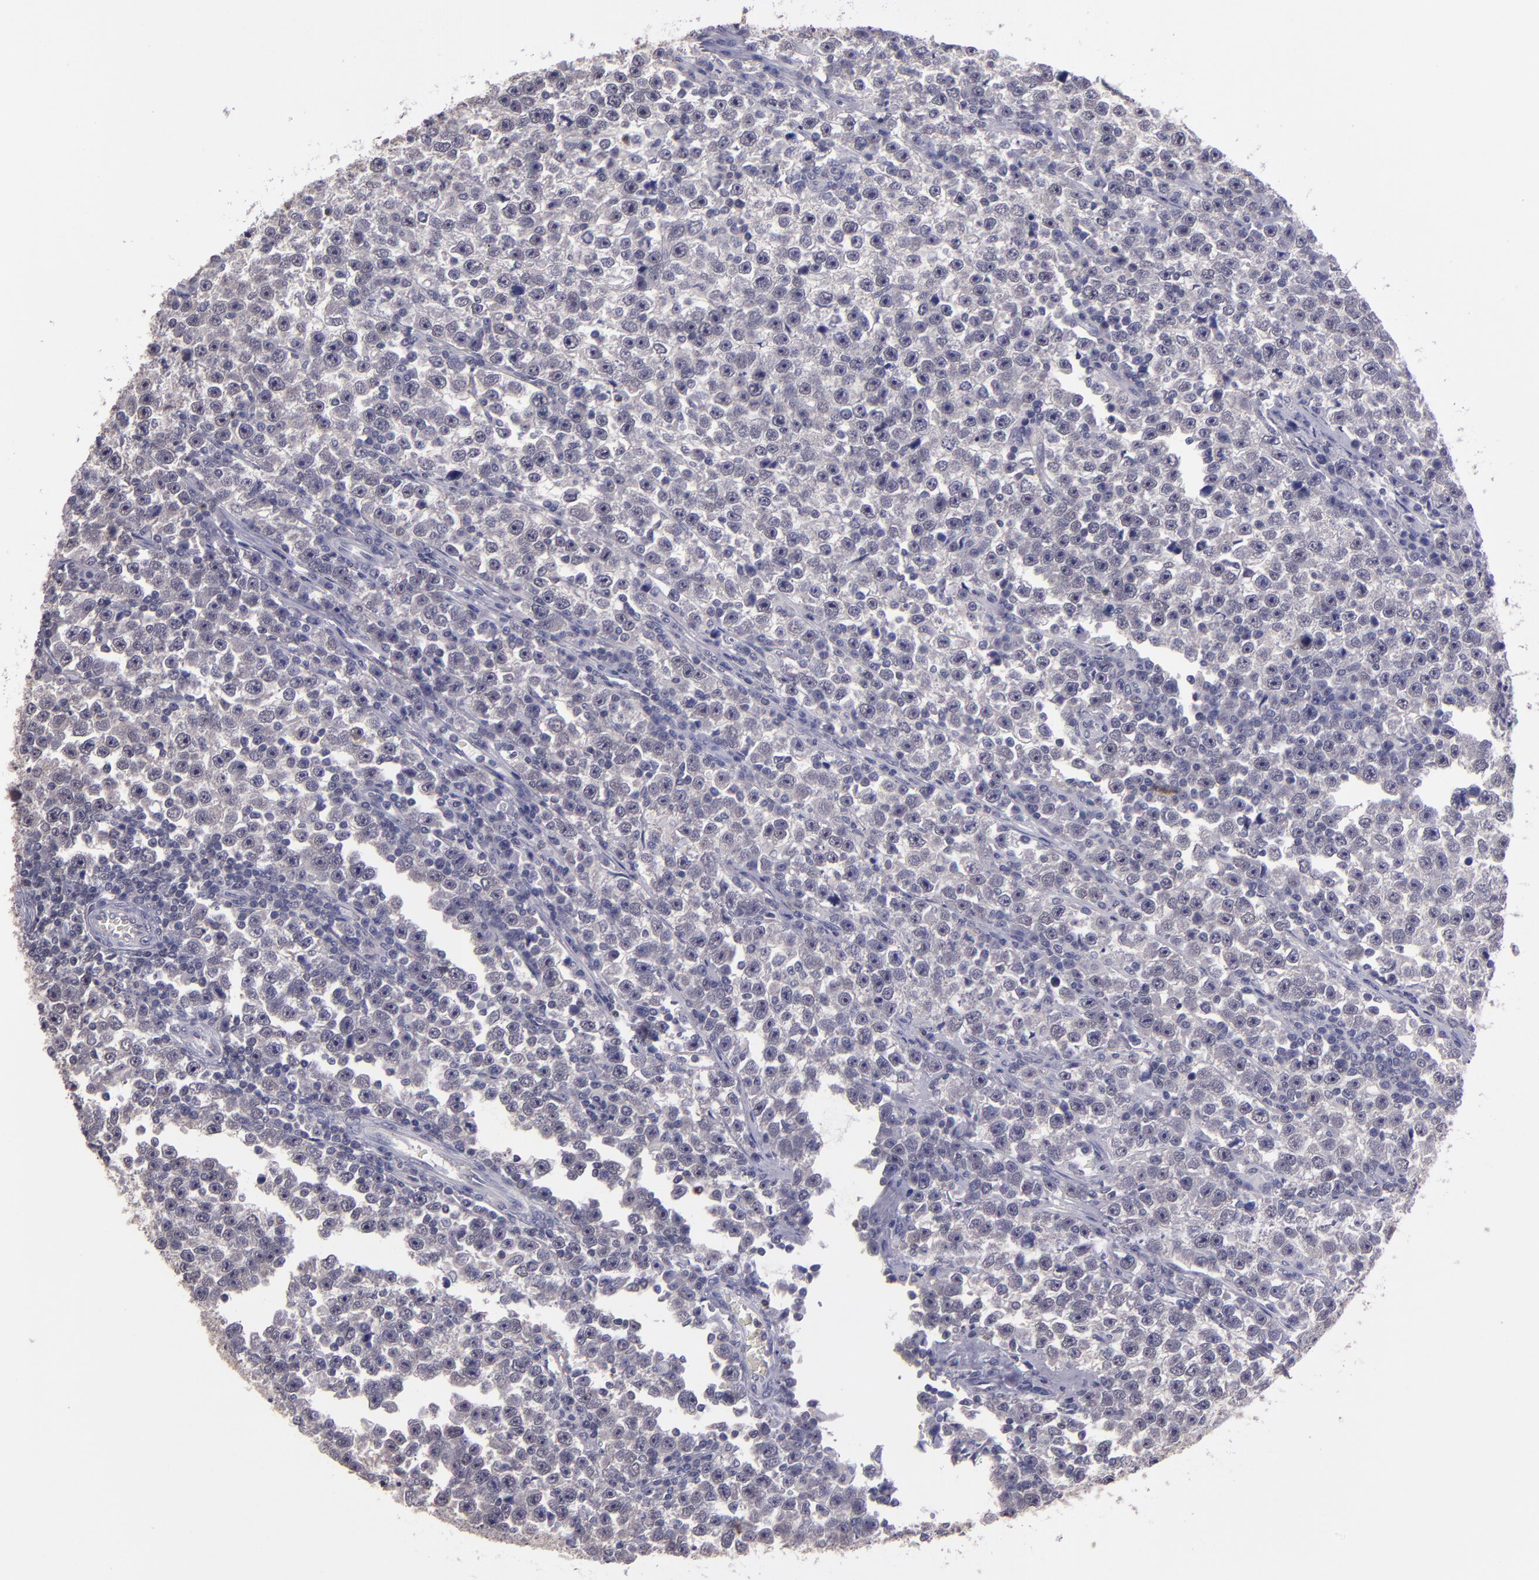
{"staining": {"intensity": "negative", "quantity": "none", "location": "none"}, "tissue": "testis cancer", "cell_type": "Tumor cells", "image_type": "cancer", "snomed": [{"axis": "morphology", "description": "Seminoma, NOS"}, {"axis": "topography", "description": "Testis"}], "caption": "Protein analysis of testis cancer displays no significant staining in tumor cells.", "gene": "CEBPE", "patient": {"sex": "male", "age": 43}}